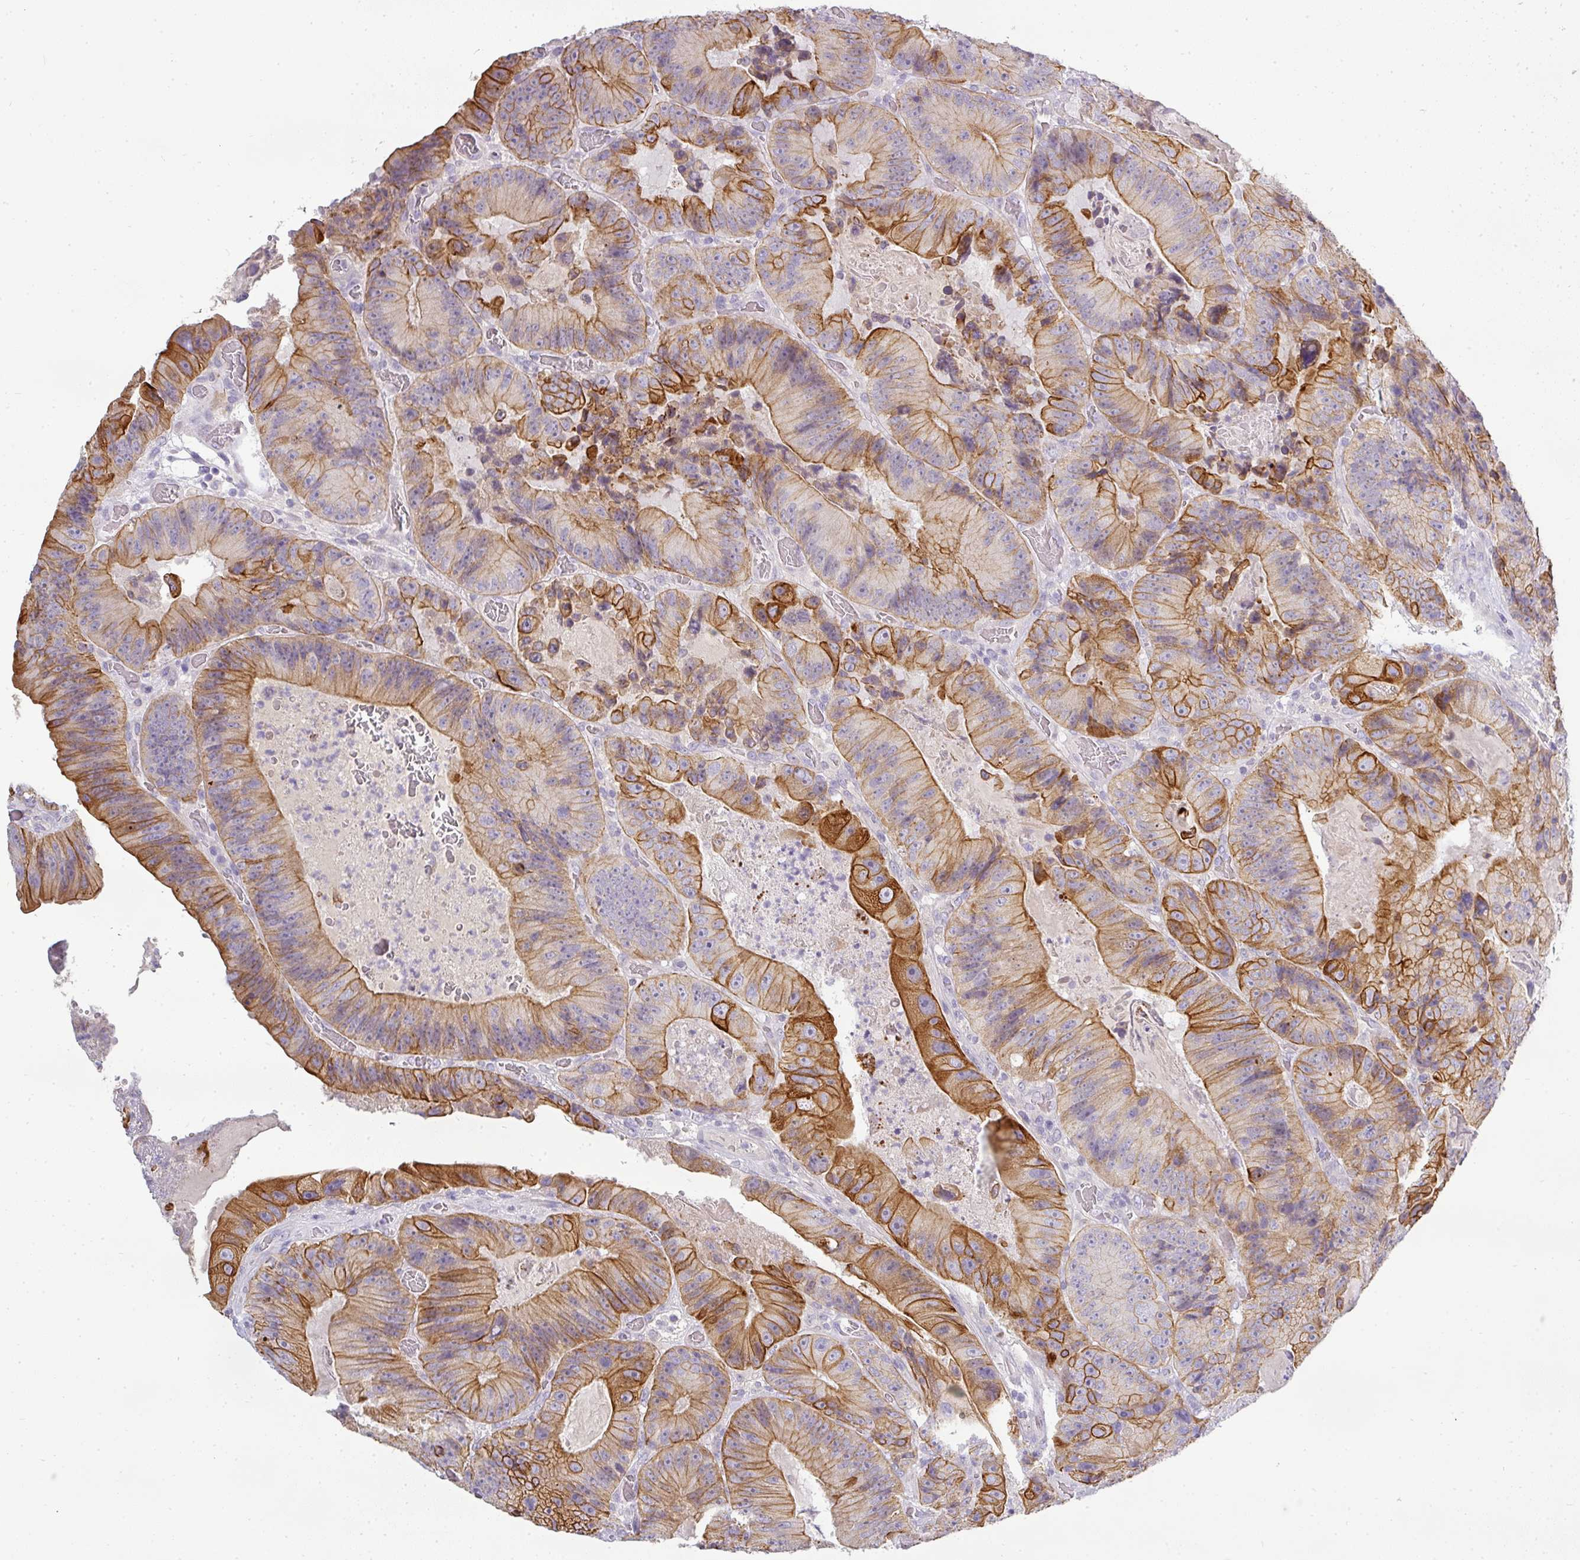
{"staining": {"intensity": "strong", "quantity": ">75%", "location": "cytoplasmic/membranous"}, "tissue": "colorectal cancer", "cell_type": "Tumor cells", "image_type": "cancer", "snomed": [{"axis": "morphology", "description": "Adenocarcinoma, NOS"}, {"axis": "topography", "description": "Colon"}], "caption": "Immunohistochemistry (IHC) image of neoplastic tissue: human colorectal adenocarcinoma stained using immunohistochemistry (IHC) shows high levels of strong protein expression localized specifically in the cytoplasmic/membranous of tumor cells, appearing as a cytoplasmic/membranous brown color.", "gene": "ASXL3", "patient": {"sex": "female", "age": 86}}